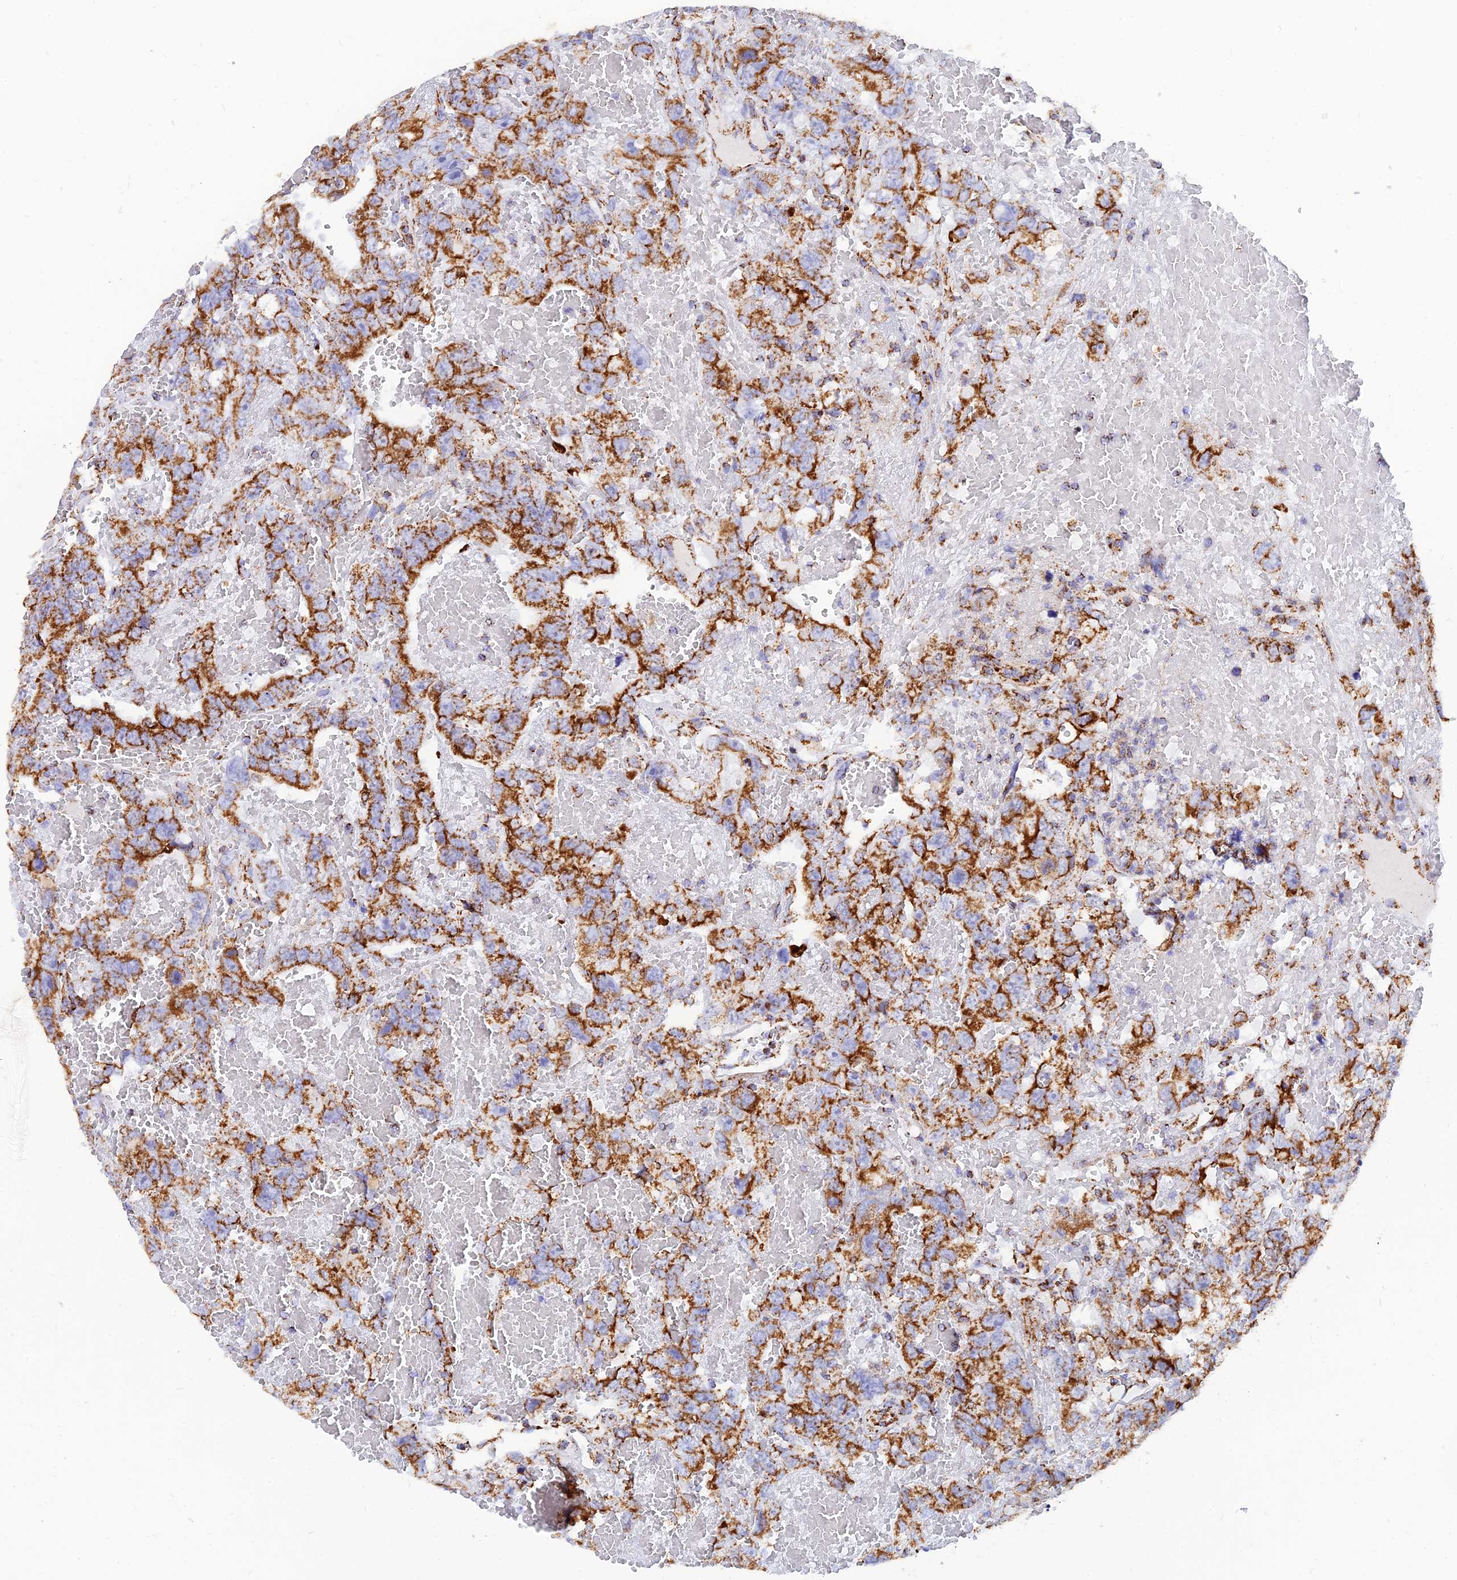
{"staining": {"intensity": "strong", "quantity": ">75%", "location": "cytoplasmic/membranous"}, "tissue": "testis cancer", "cell_type": "Tumor cells", "image_type": "cancer", "snomed": [{"axis": "morphology", "description": "Carcinoma, Embryonal, NOS"}, {"axis": "topography", "description": "Testis"}], "caption": "The image exhibits immunohistochemical staining of testis cancer. There is strong cytoplasmic/membranous staining is appreciated in about >75% of tumor cells.", "gene": "NDUFB6", "patient": {"sex": "male", "age": 45}}